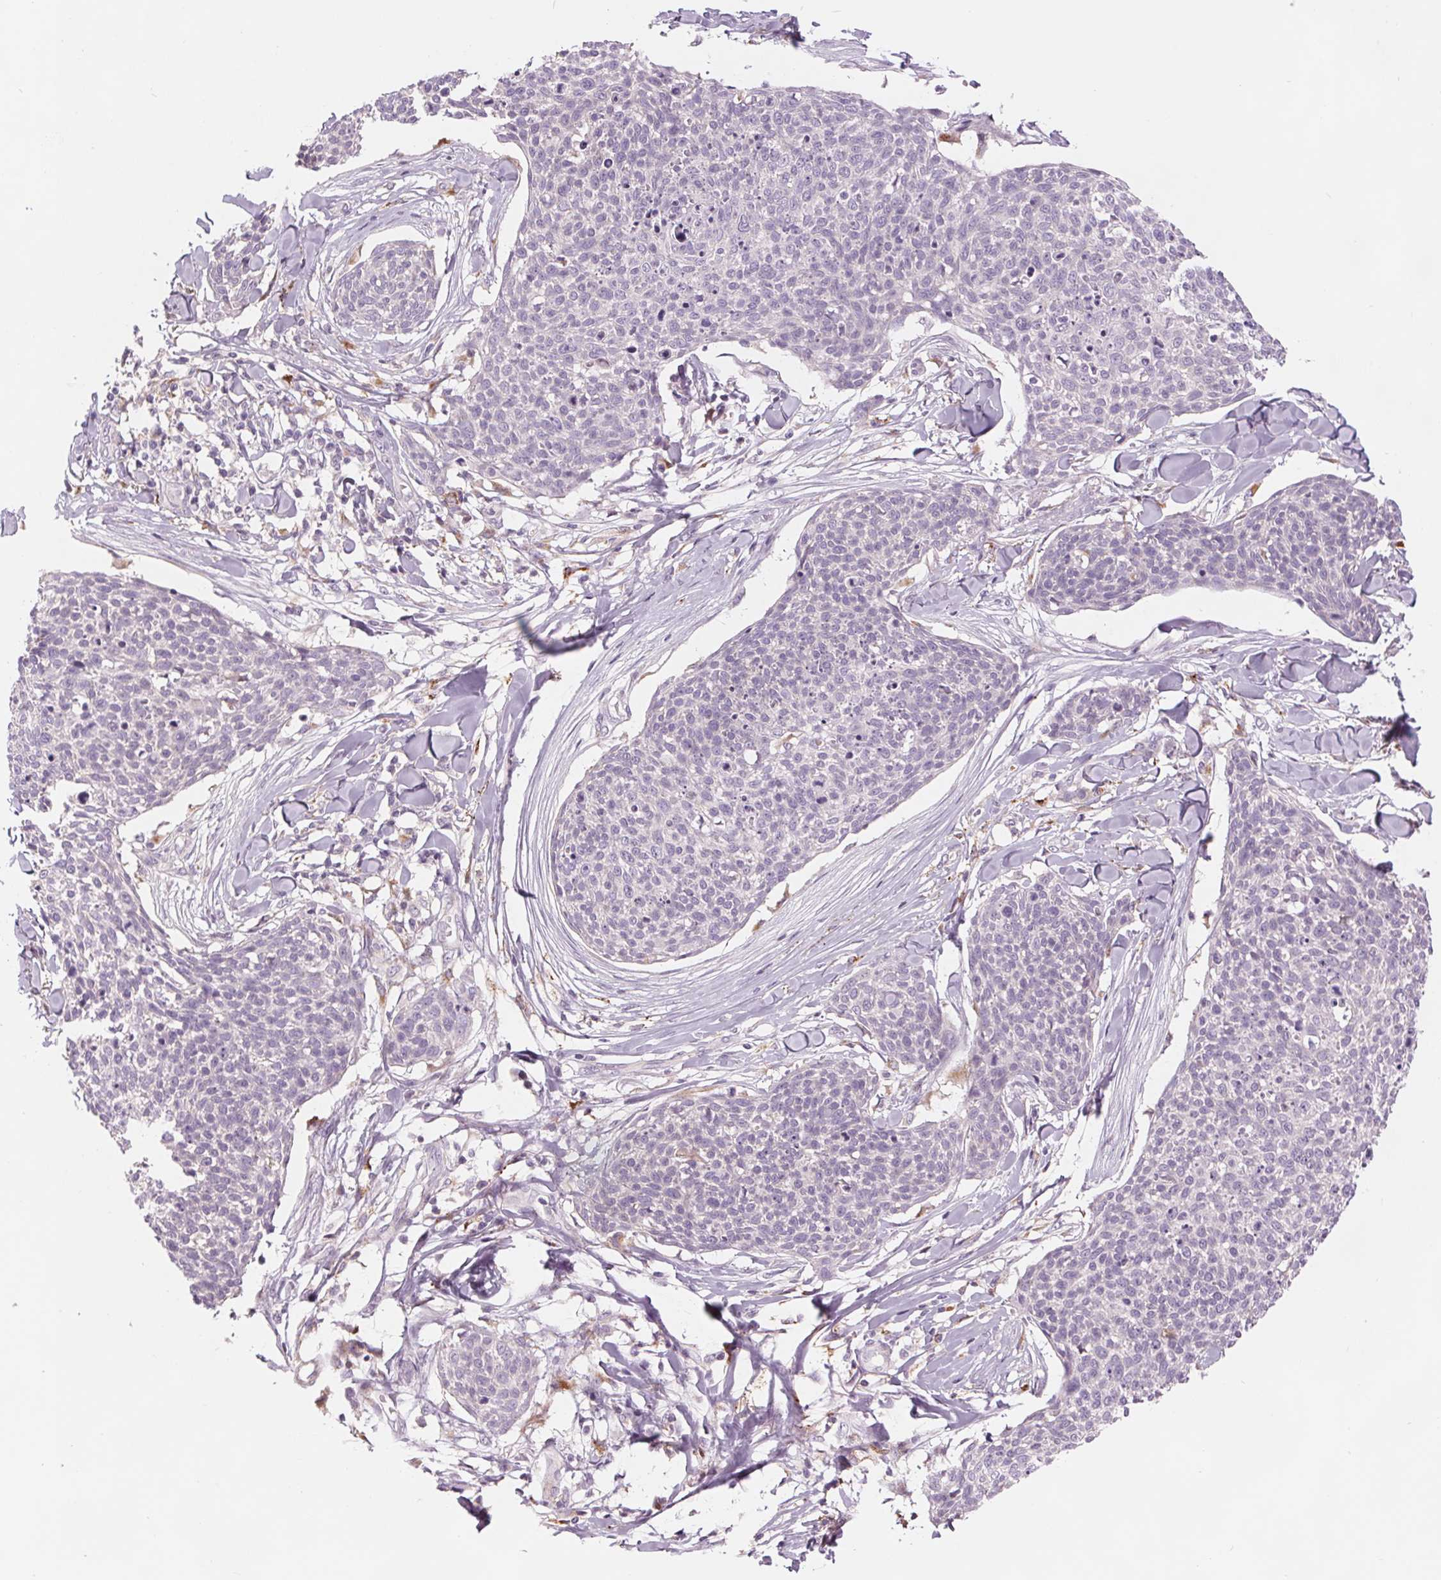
{"staining": {"intensity": "negative", "quantity": "none", "location": "none"}, "tissue": "skin cancer", "cell_type": "Tumor cells", "image_type": "cancer", "snomed": [{"axis": "morphology", "description": "Squamous cell carcinoma, NOS"}, {"axis": "topography", "description": "Skin"}, {"axis": "topography", "description": "Vulva"}], "caption": "Immunohistochemical staining of human skin squamous cell carcinoma shows no significant positivity in tumor cells.", "gene": "SAMD5", "patient": {"sex": "female", "age": 75}}